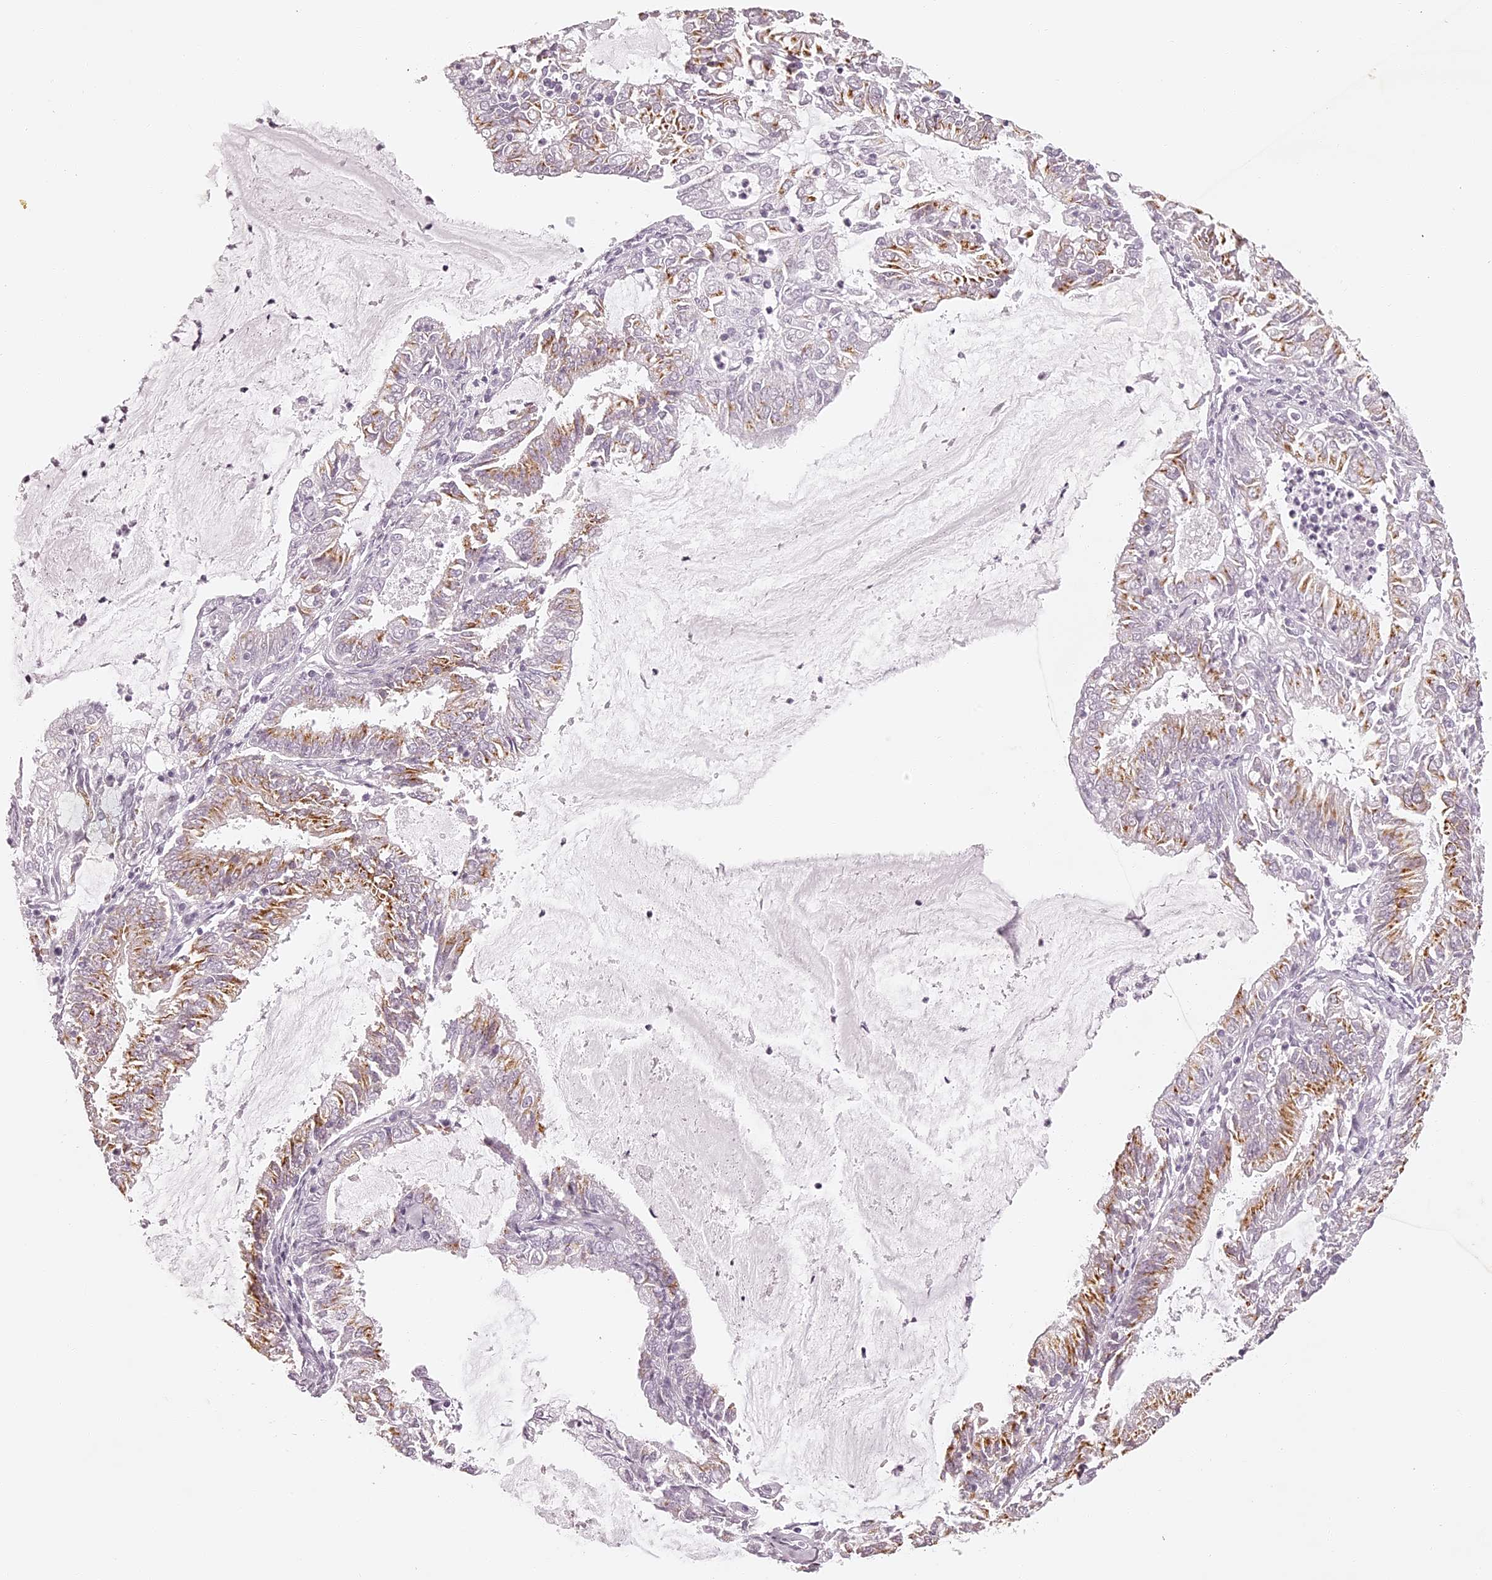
{"staining": {"intensity": "moderate", "quantity": ">75%", "location": "cytoplasmic/membranous"}, "tissue": "endometrial cancer", "cell_type": "Tumor cells", "image_type": "cancer", "snomed": [{"axis": "morphology", "description": "Adenocarcinoma, NOS"}, {"axis": "topography", "description": "Endometrium"}], "caption": "Protein expression analysis of endometrial cancer (adenocarcinoma) shows moderate cytoplasmic/membranous staining in about >75% of tumor cells.", "gene": "ELAPOR1", "patient": {"sex": "female", "age": 57}}